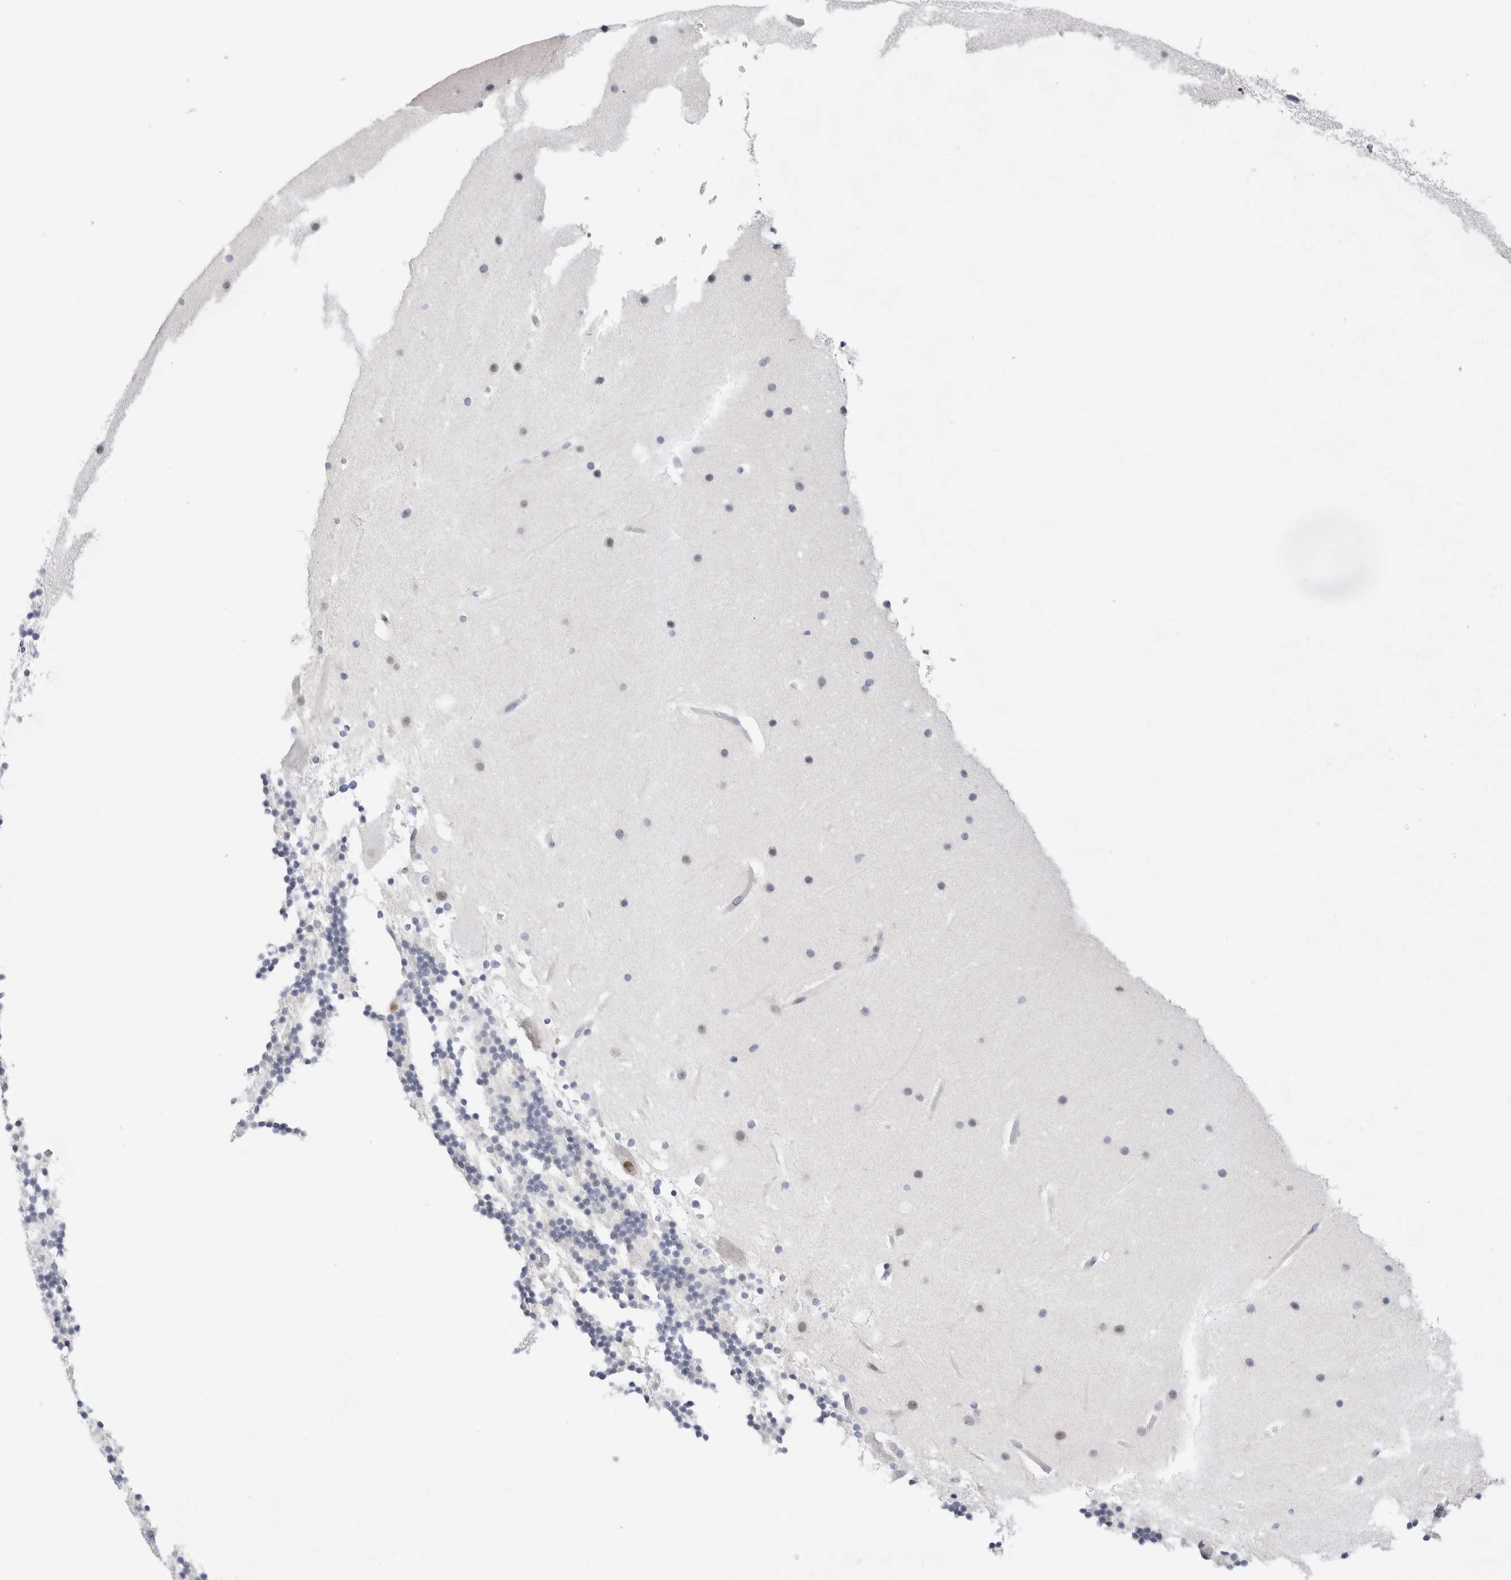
{"staining": {"intensity": "negative", "quantity": "none", "location": "none"}, "tissue": "cerebellum", "cell_type": "Cells in granular layer", "image_type": "normal", "snomed": [{"axis": "morphology", "description": "Normal tissue, NOS"}, {"axis": "topography", "description": "Cerebellum"}], "caption": "Immunohistochemical staining of unremarkable cerebellum demonstrates no significant staining in cells in granular layer. The staining is performed using DAB brown chromogen with nuclei counter-stained in using hematoxylin.", "gene": "KNL1", "patient": {"sex": "male", "age": 57}}